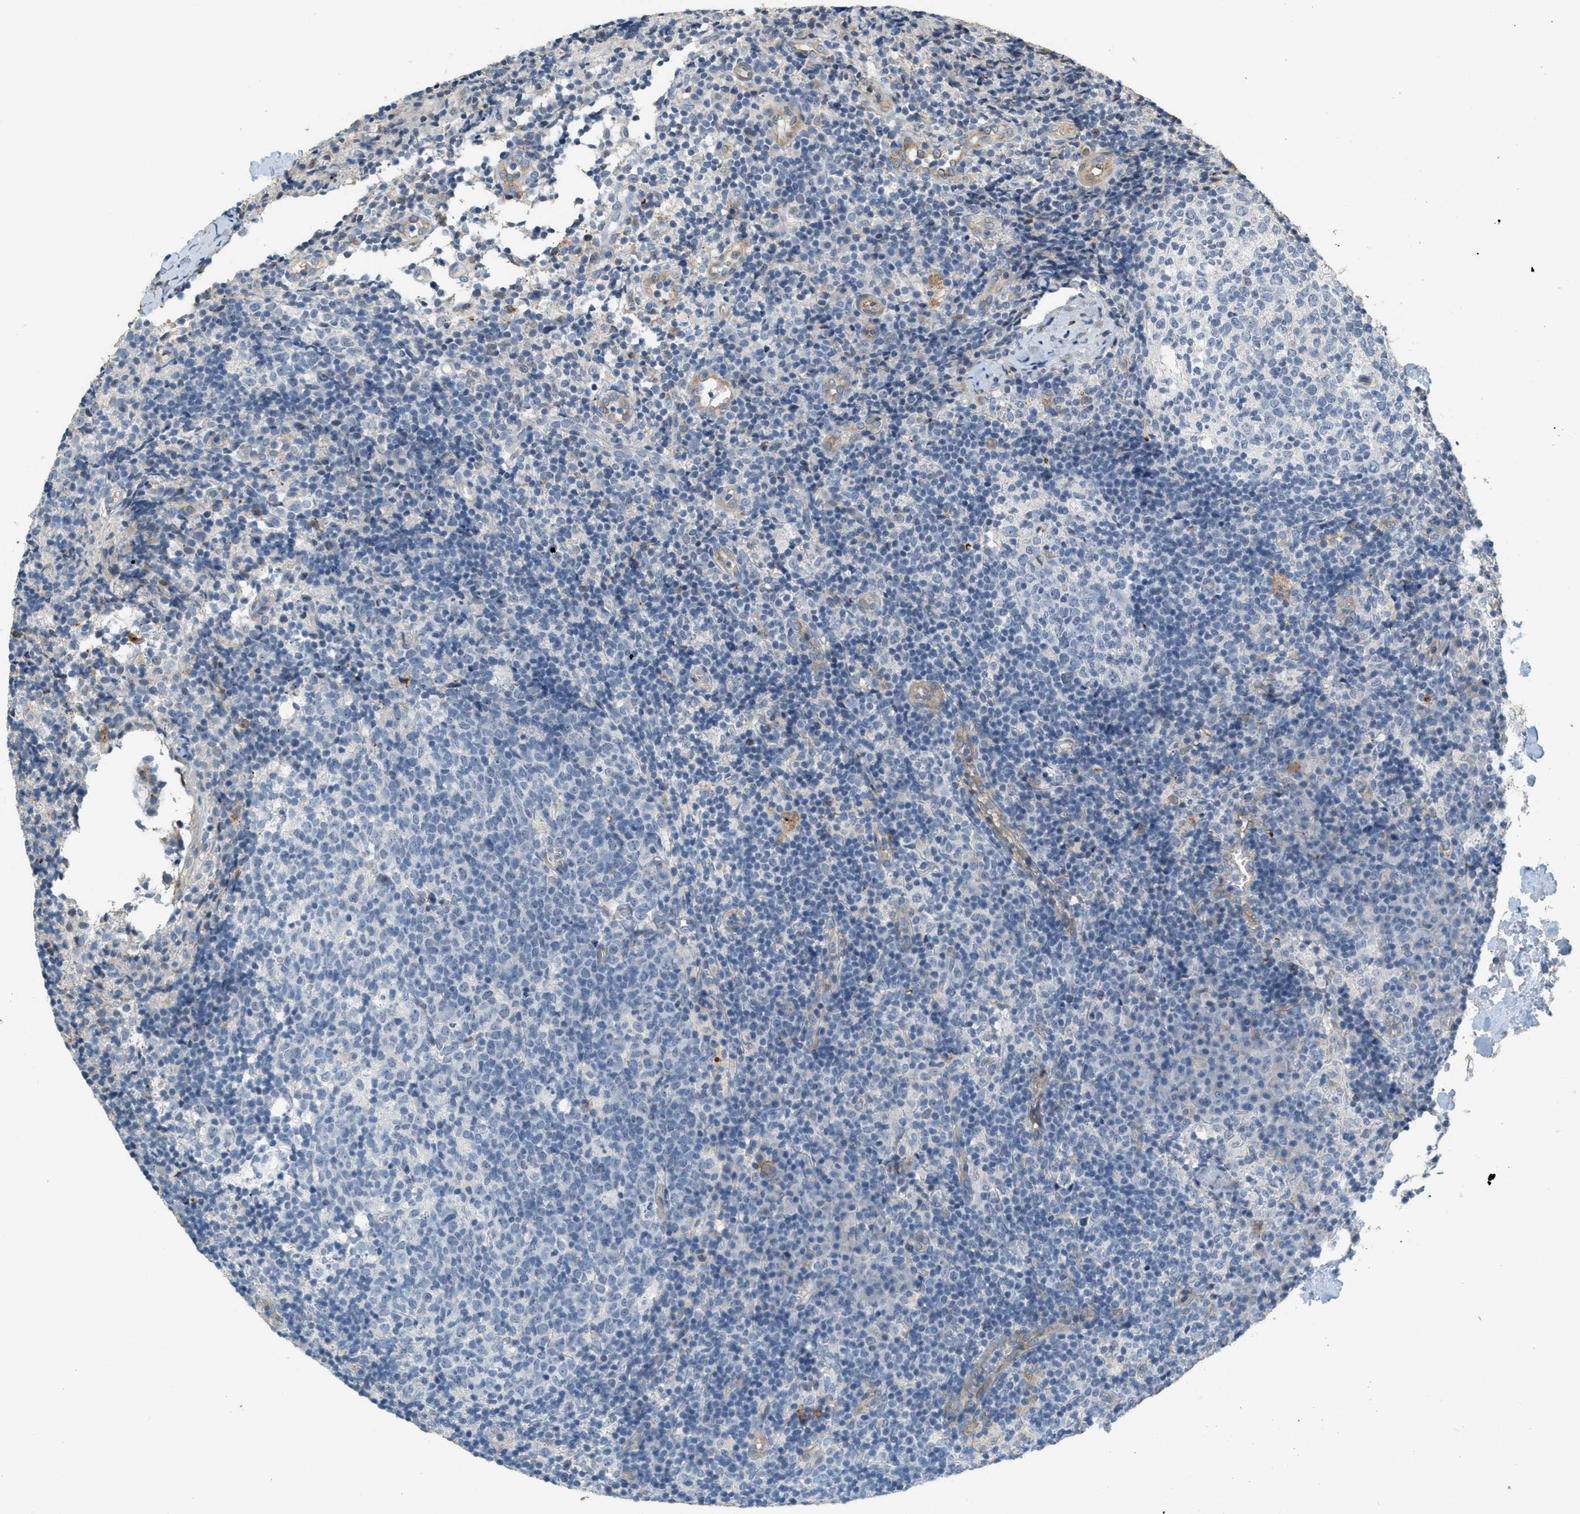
{"staining": {"intensity": "negative", "quantity": "none", "location": "none"}, "tissue": "lymph node", "cell_type": "Germinal center cells", "image_type": "normal", "snomed": [{"axis": "morphology", "description": "Normal tissue, NOS"}, {"axis": "morphology", "description": "Inflammation, NOS"}, {"axis": "topography", "description": "Lymph node"}], "caption": "There is no significant staining in germinal center cells of lymph node. (Brightfield microscopy of DAB (3,3'-diaminobenzidine) immunohistochemistry (IHC) at high magnification).", "gene": "ADCY5", "patient": {"sex": "male", "age": 55}}